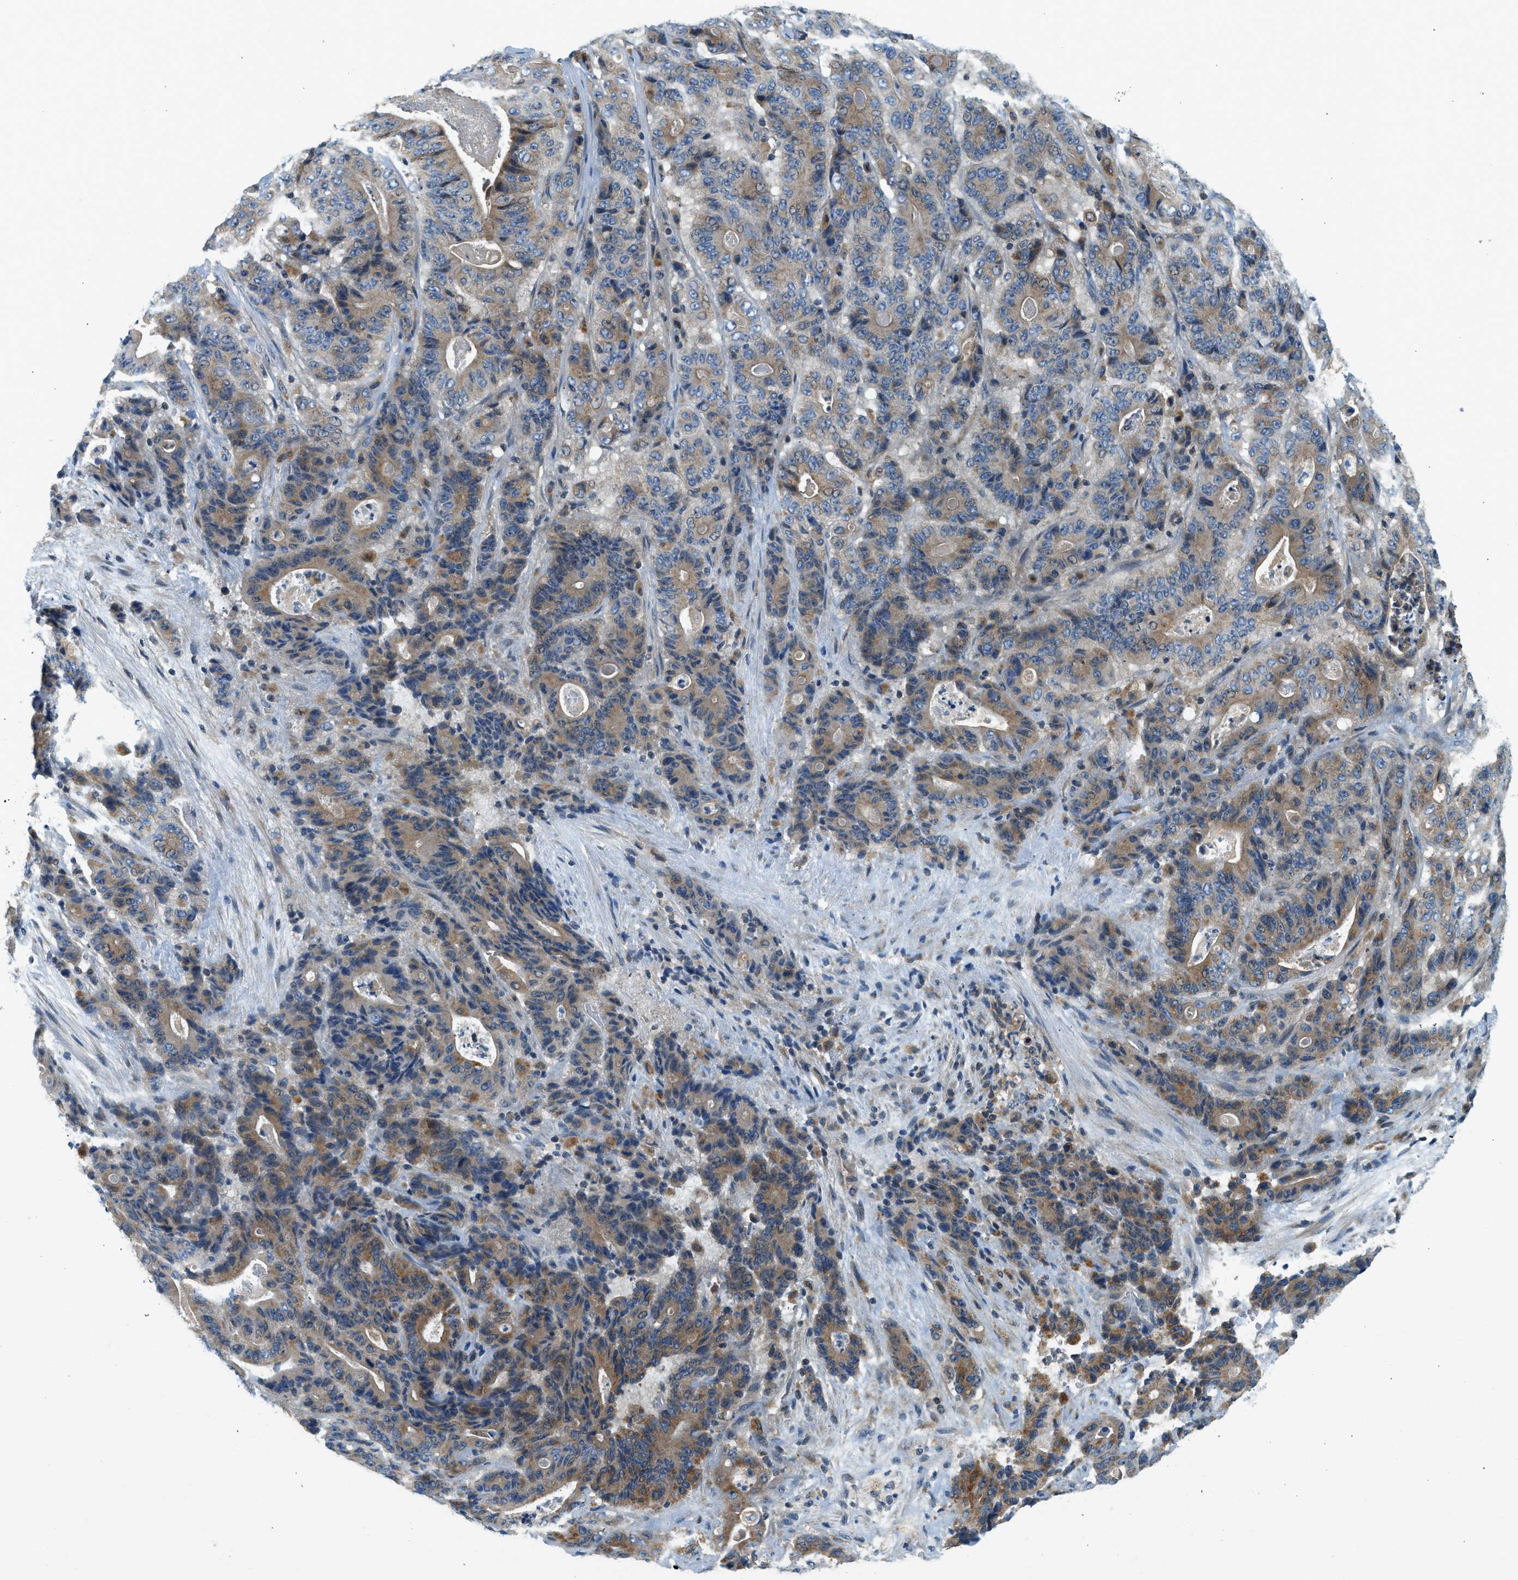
{"staining": {"intensity": "moderate", "quantity": ">75%", "location": "cytoplasmic/membranous"}, "tissue": "stomach cancer", "cell_type": "Tumor cells", "image_type": "cancer", "snomed": [{"axis": "morphology", "description": "Adenocarcinoma, NOS"}, {"axis": "topography", "description": "Stomach"}], "caption": "Protein expression analysis of stomach cancer shows moderate cytoplasmic/membranous expression in approximately >75% of tumor cells. (DAB IHC with brightfield microscopy, high magnification).", "gene": "KCNK1", "patient": {"sex": "female", "age": 73}}